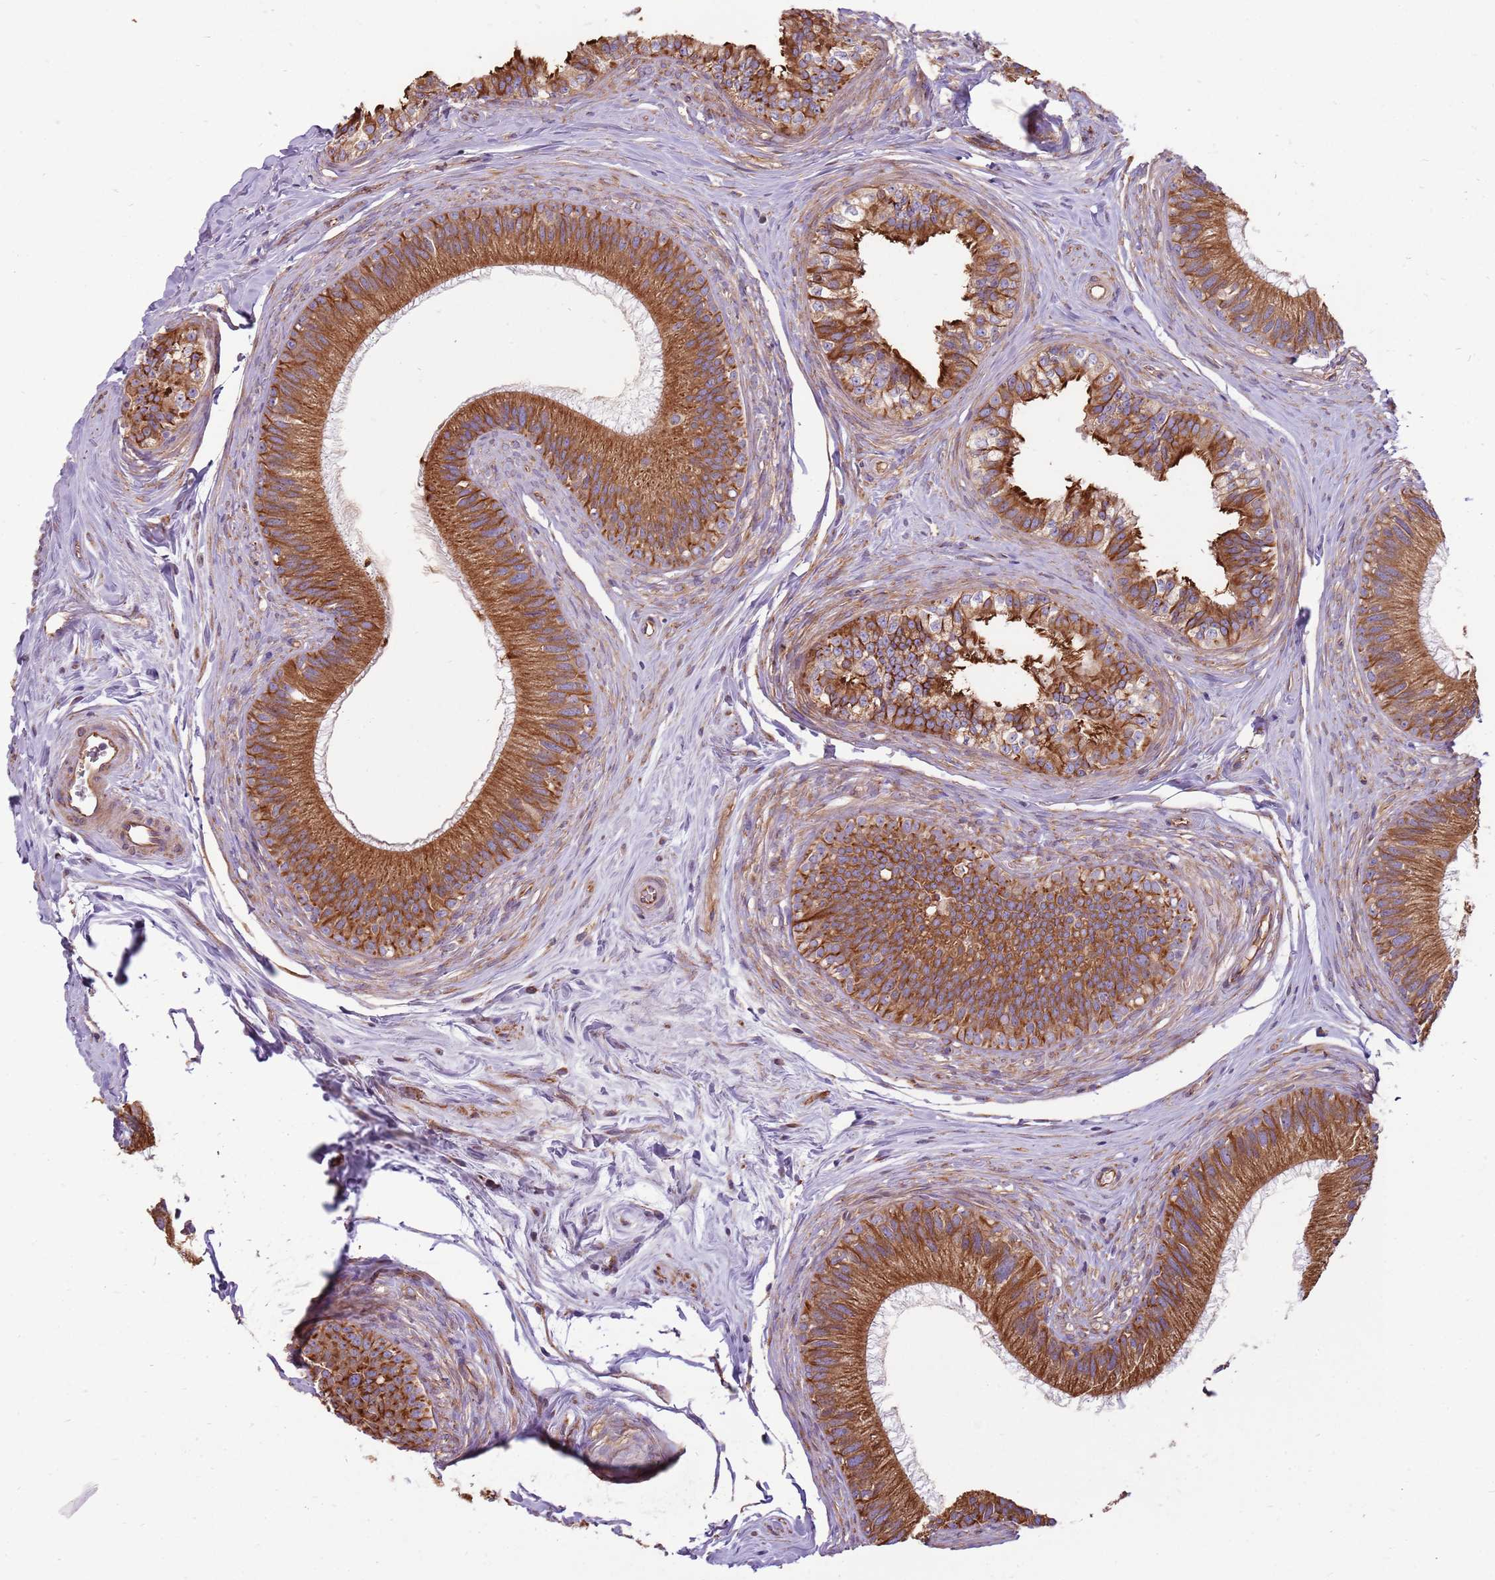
{"staining": {"intensity": "strong", "quantity": ">75%", "location": "cytoplasmic/membranous"}, "tissue": "epididymis", "cell_type": "Glandular cells", "image_type": "normal", "snomed": [{"axis": "morphology", "description": "Normal tissue, NOS"}, {"axis": "topography", "description": "Epididymis"}], "caption": "A high amount of strong cytoplasmic/membranous staining is identified in about >75% of glandular cells in benign epididymis. (DAB (3,3'-diaminobenzidine) = brown stain, brightfield microscopy at high magnification).", "gene": "EMC1", "patient": {"sex": "male", "age": 27}}